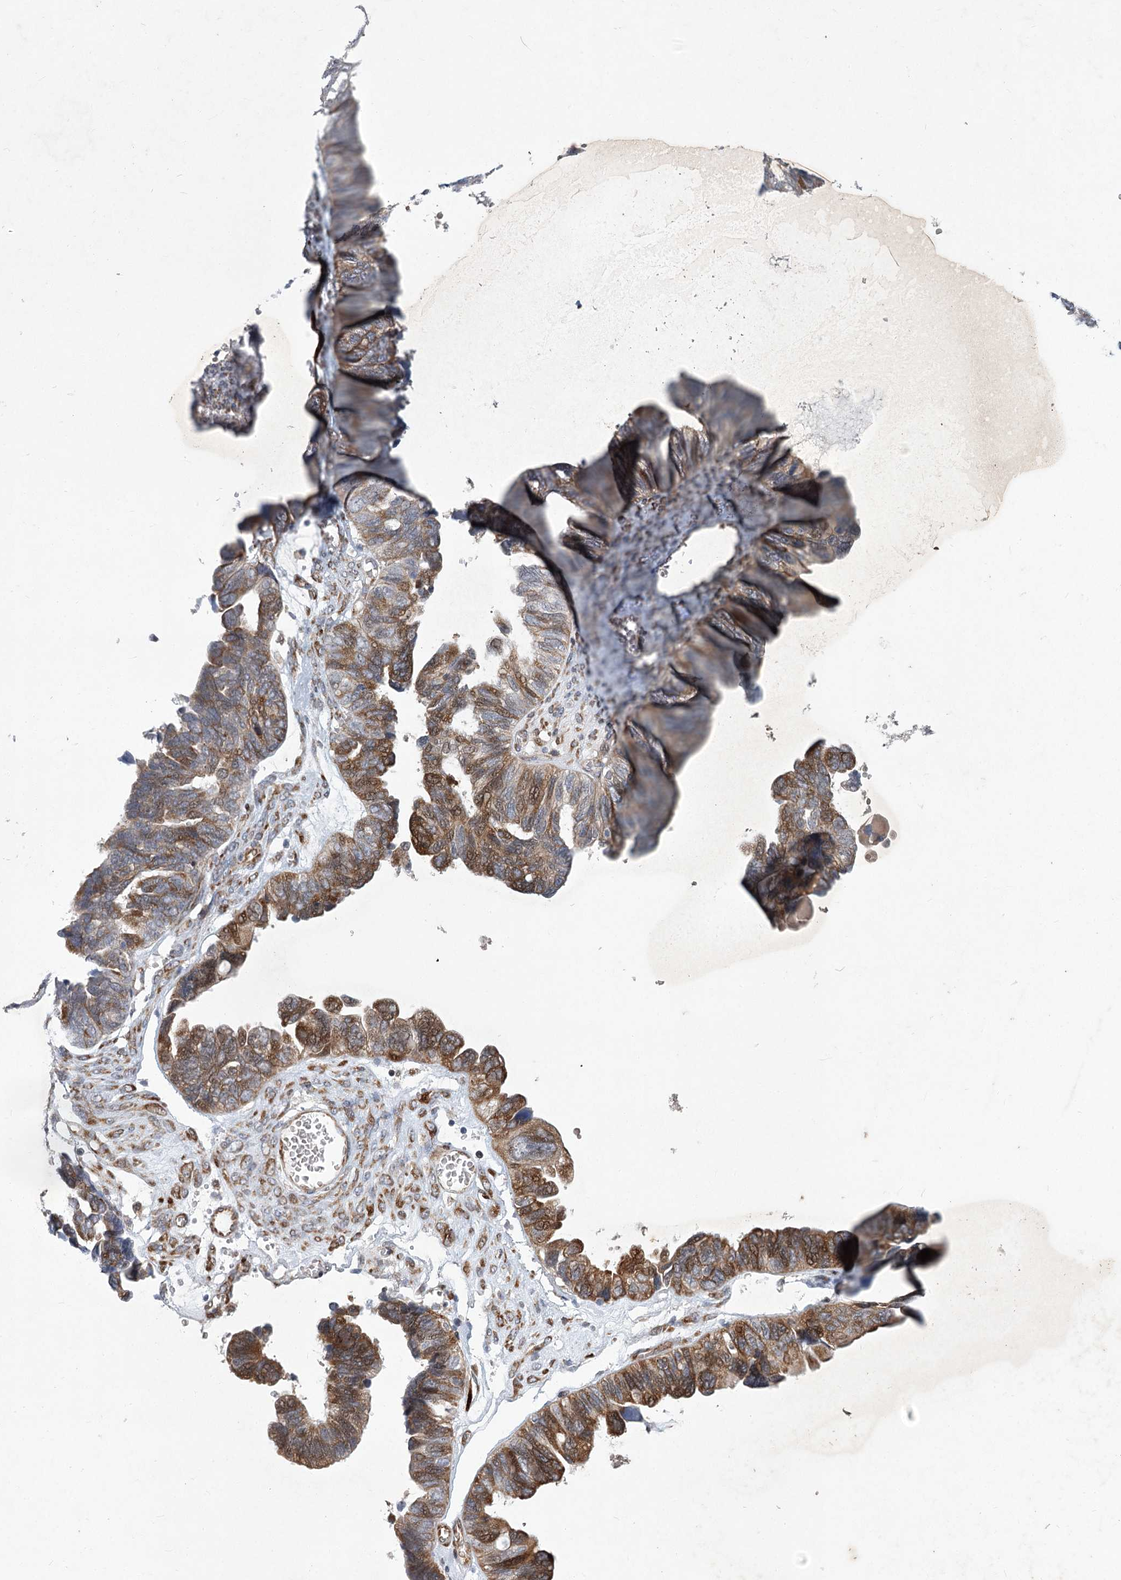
{"staining": {"intensity": "moderate", "quantity": ">75%", "location": "cytoplasmic/membranous"}, "tissue": "ovarian cancer", "cell_type": "Tumor cells", "image_type": "cancer", "snomed": [{"axis": "morphology", "description": "Cystadenocarcinoma, serous, NOS"}, {"axis": "topography", "description": "Ovary"}], "caption": "The immunohistochemical stain shows moderate cytoplasmic/membranous positivity in tumor cells of ovarian cancer (serous cystadenocarcinoma) tissue.", "gene": "GCNT4", "patient": {"sex": "female", "age": 79}}